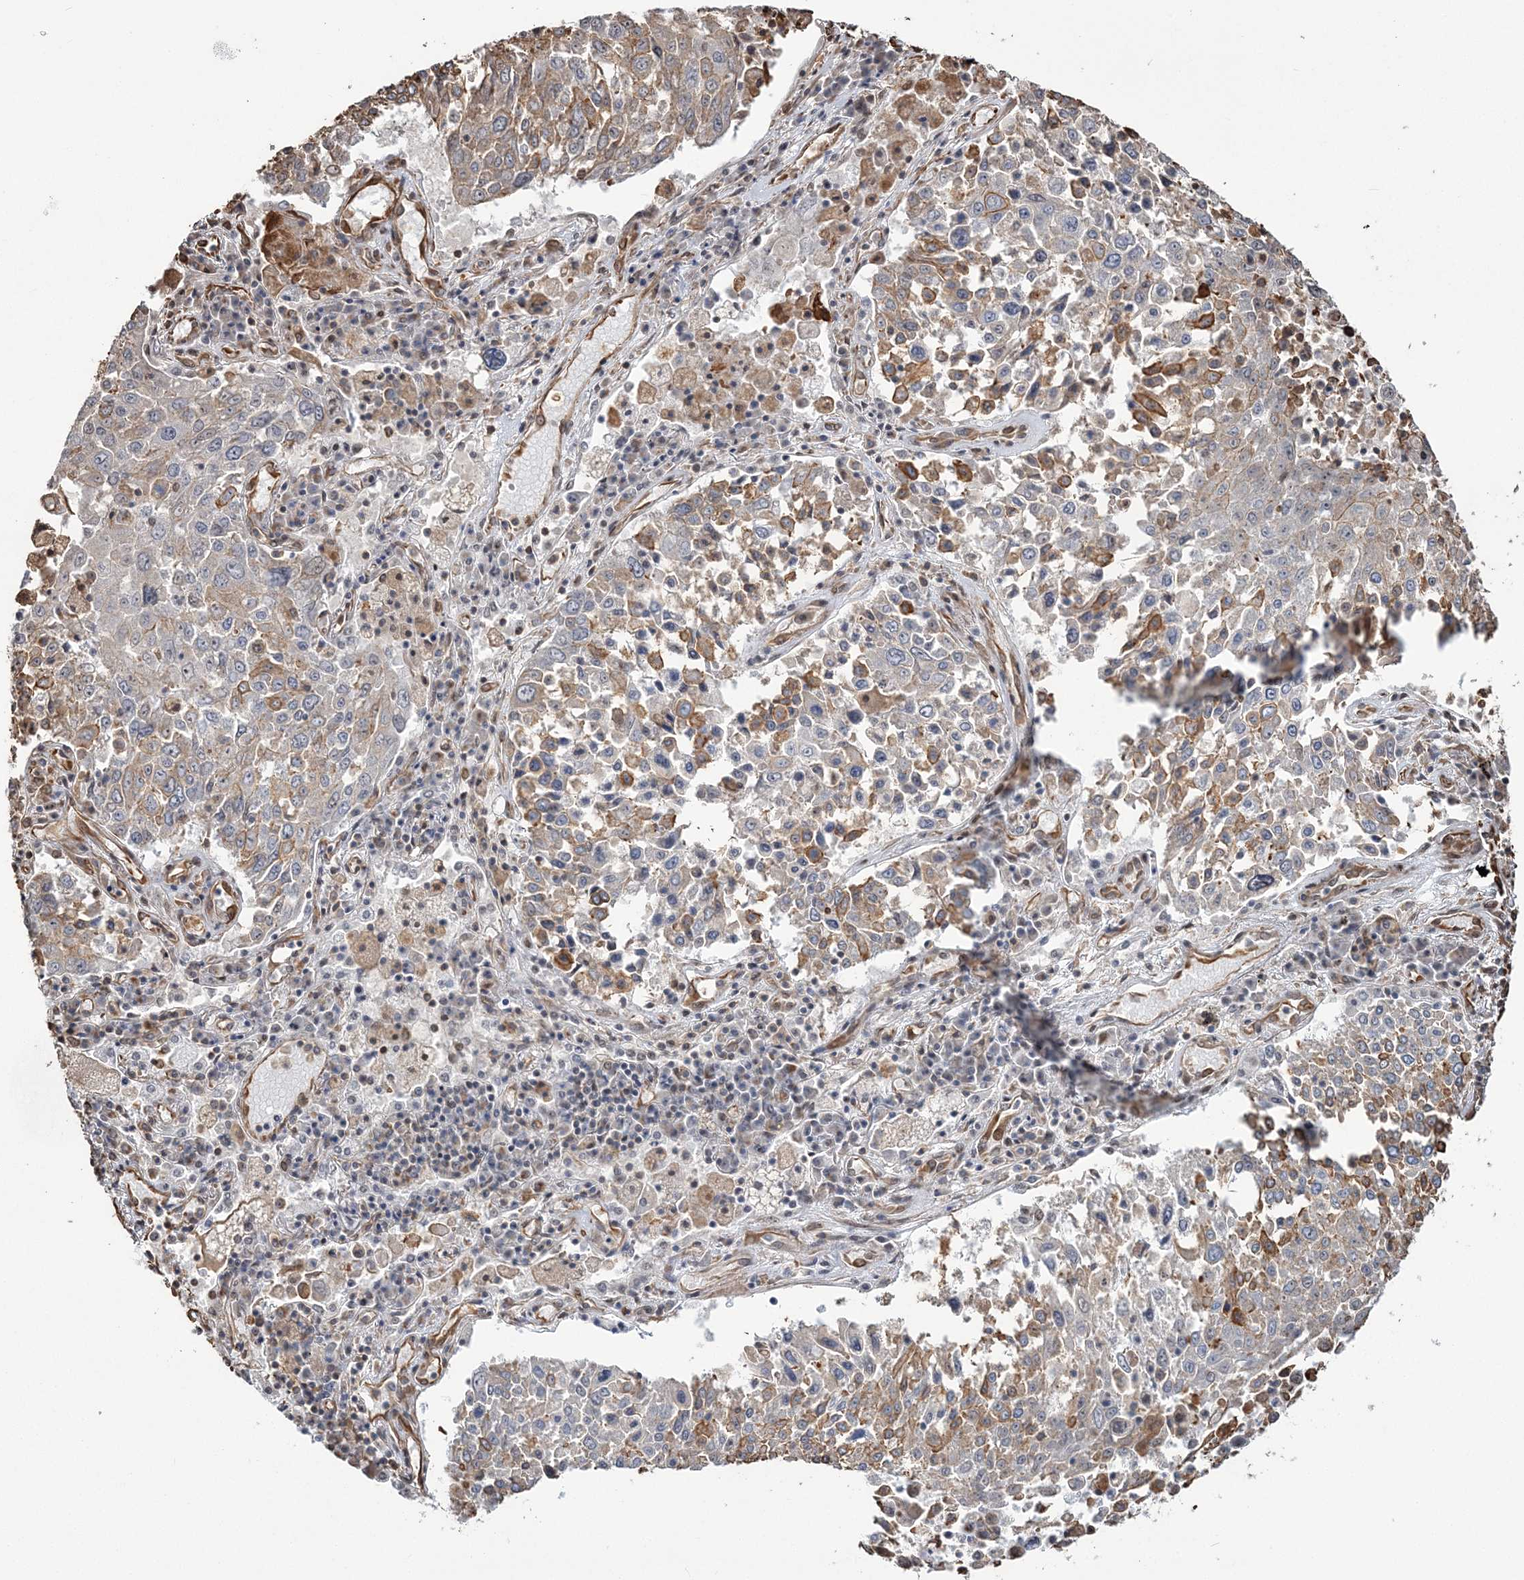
{"staining": {"intensity": "moderate", "quantity": "<25%", "location": "cytoplasmic/membranous"}, "tissue": "lung cancer", "cell_type": "Tumor cells", "image_type": "cancer", "snomed": [{"axis": "morphology", "description": "Squamous cell carcinoma, NOS"}, {"axis": "topography", "description": "Lung"}], "caption": "An IHC image of neoplastic tissue is shown. Protein staining in brown labels moderate cytoplasmic/membranous positivity in lung squamous cell carcinoma within tumor cells.", "gene": "ATP11B", "patient": {"sex": "male", "age": 65}}